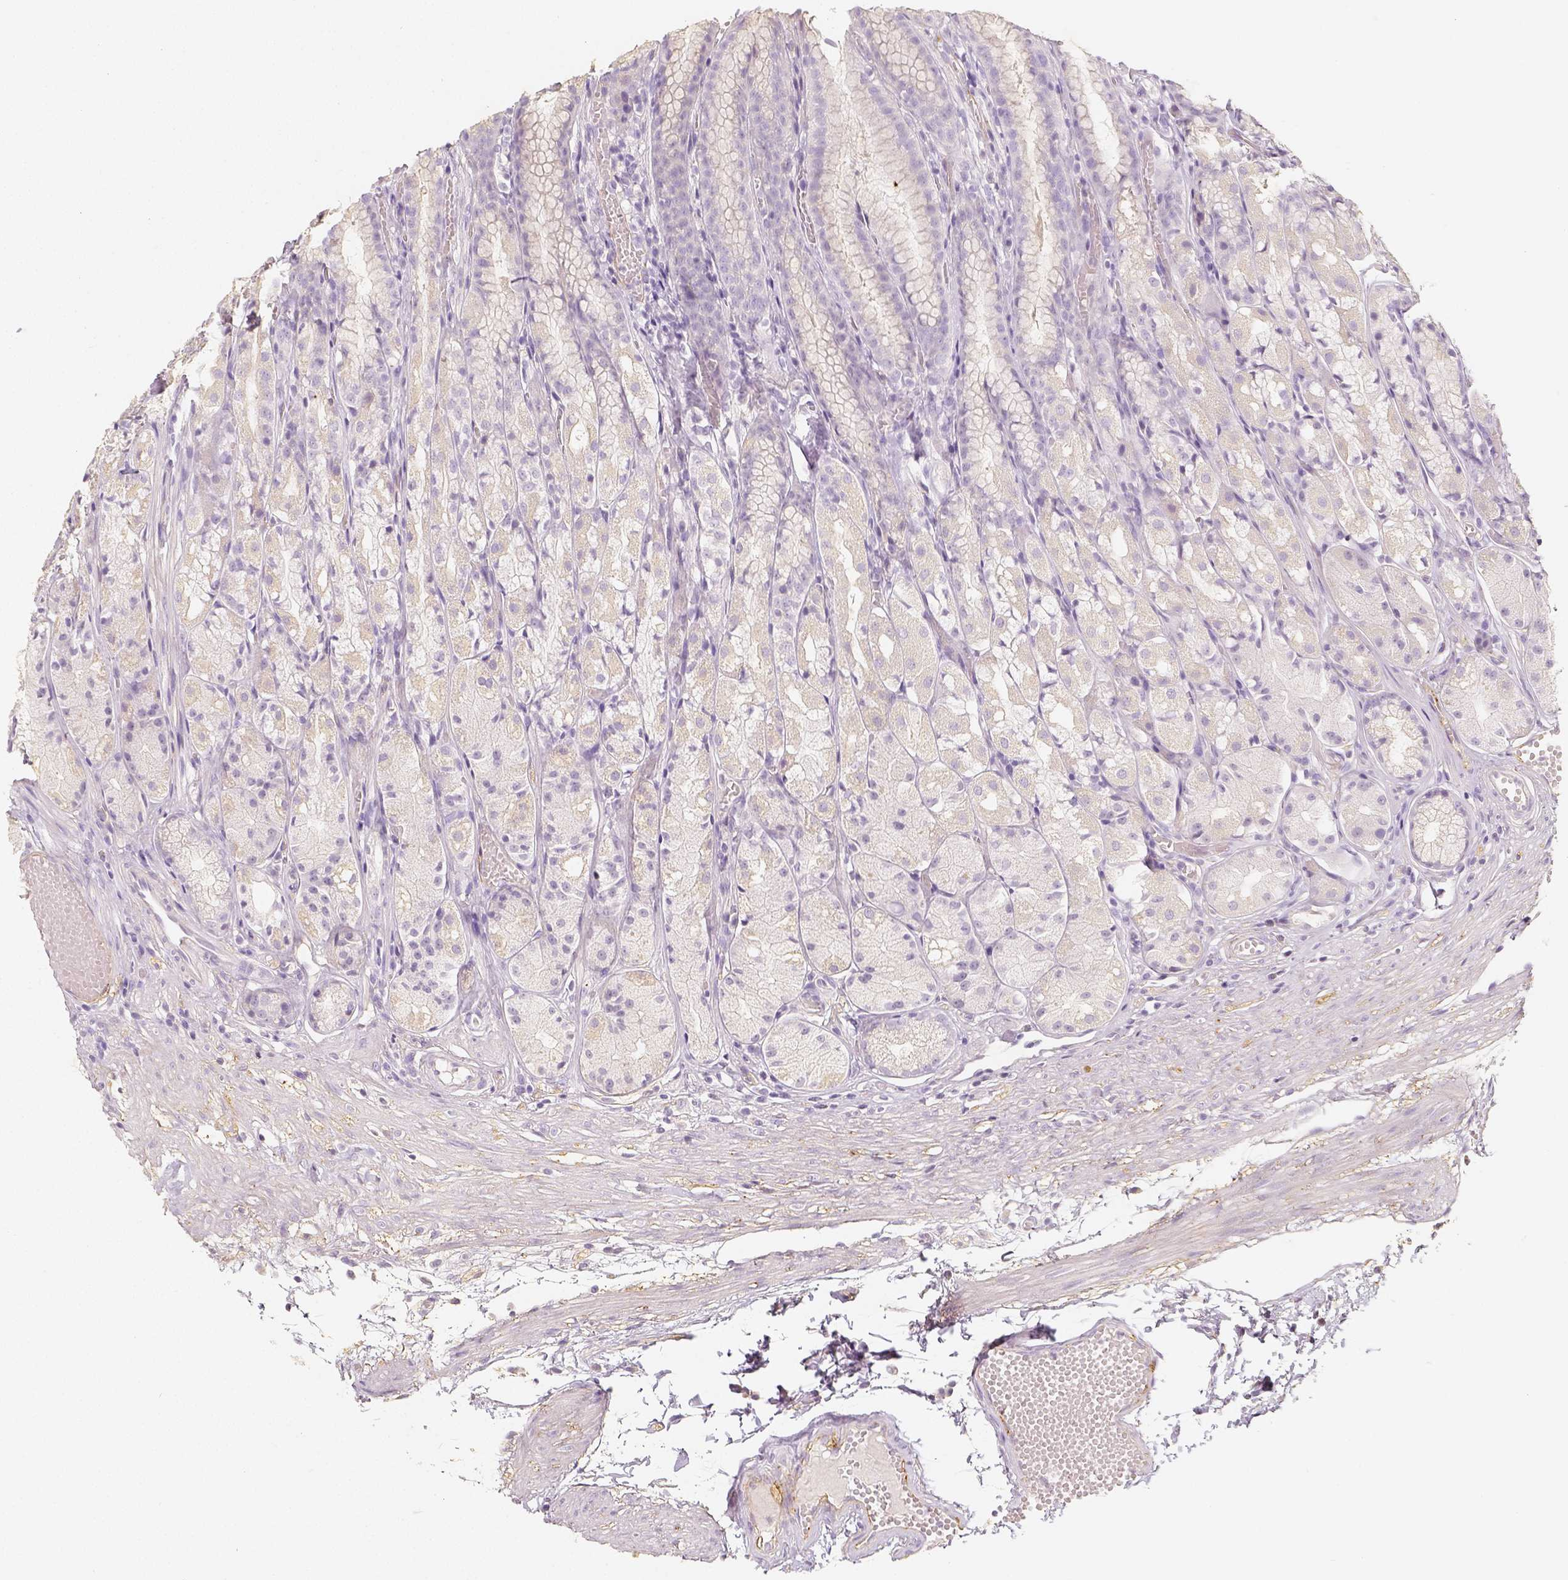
{"staining": {"intensity": "negative", "quantity": "none", "location": "none"}, "tissue": "stomach", "cell_type": "Glandular cells", "image_type": "normal", "snomed": [{"axis": "morphology", "description": "Normal tissue, NOS"}, {"axis": "topography", "description": "Stomach"}], "caption": "Micrograph shows no protein positivity in glandular cells of unremarkable stomach.", "gene": "THY1", "patient": {"sex": "male", "age": 70}}